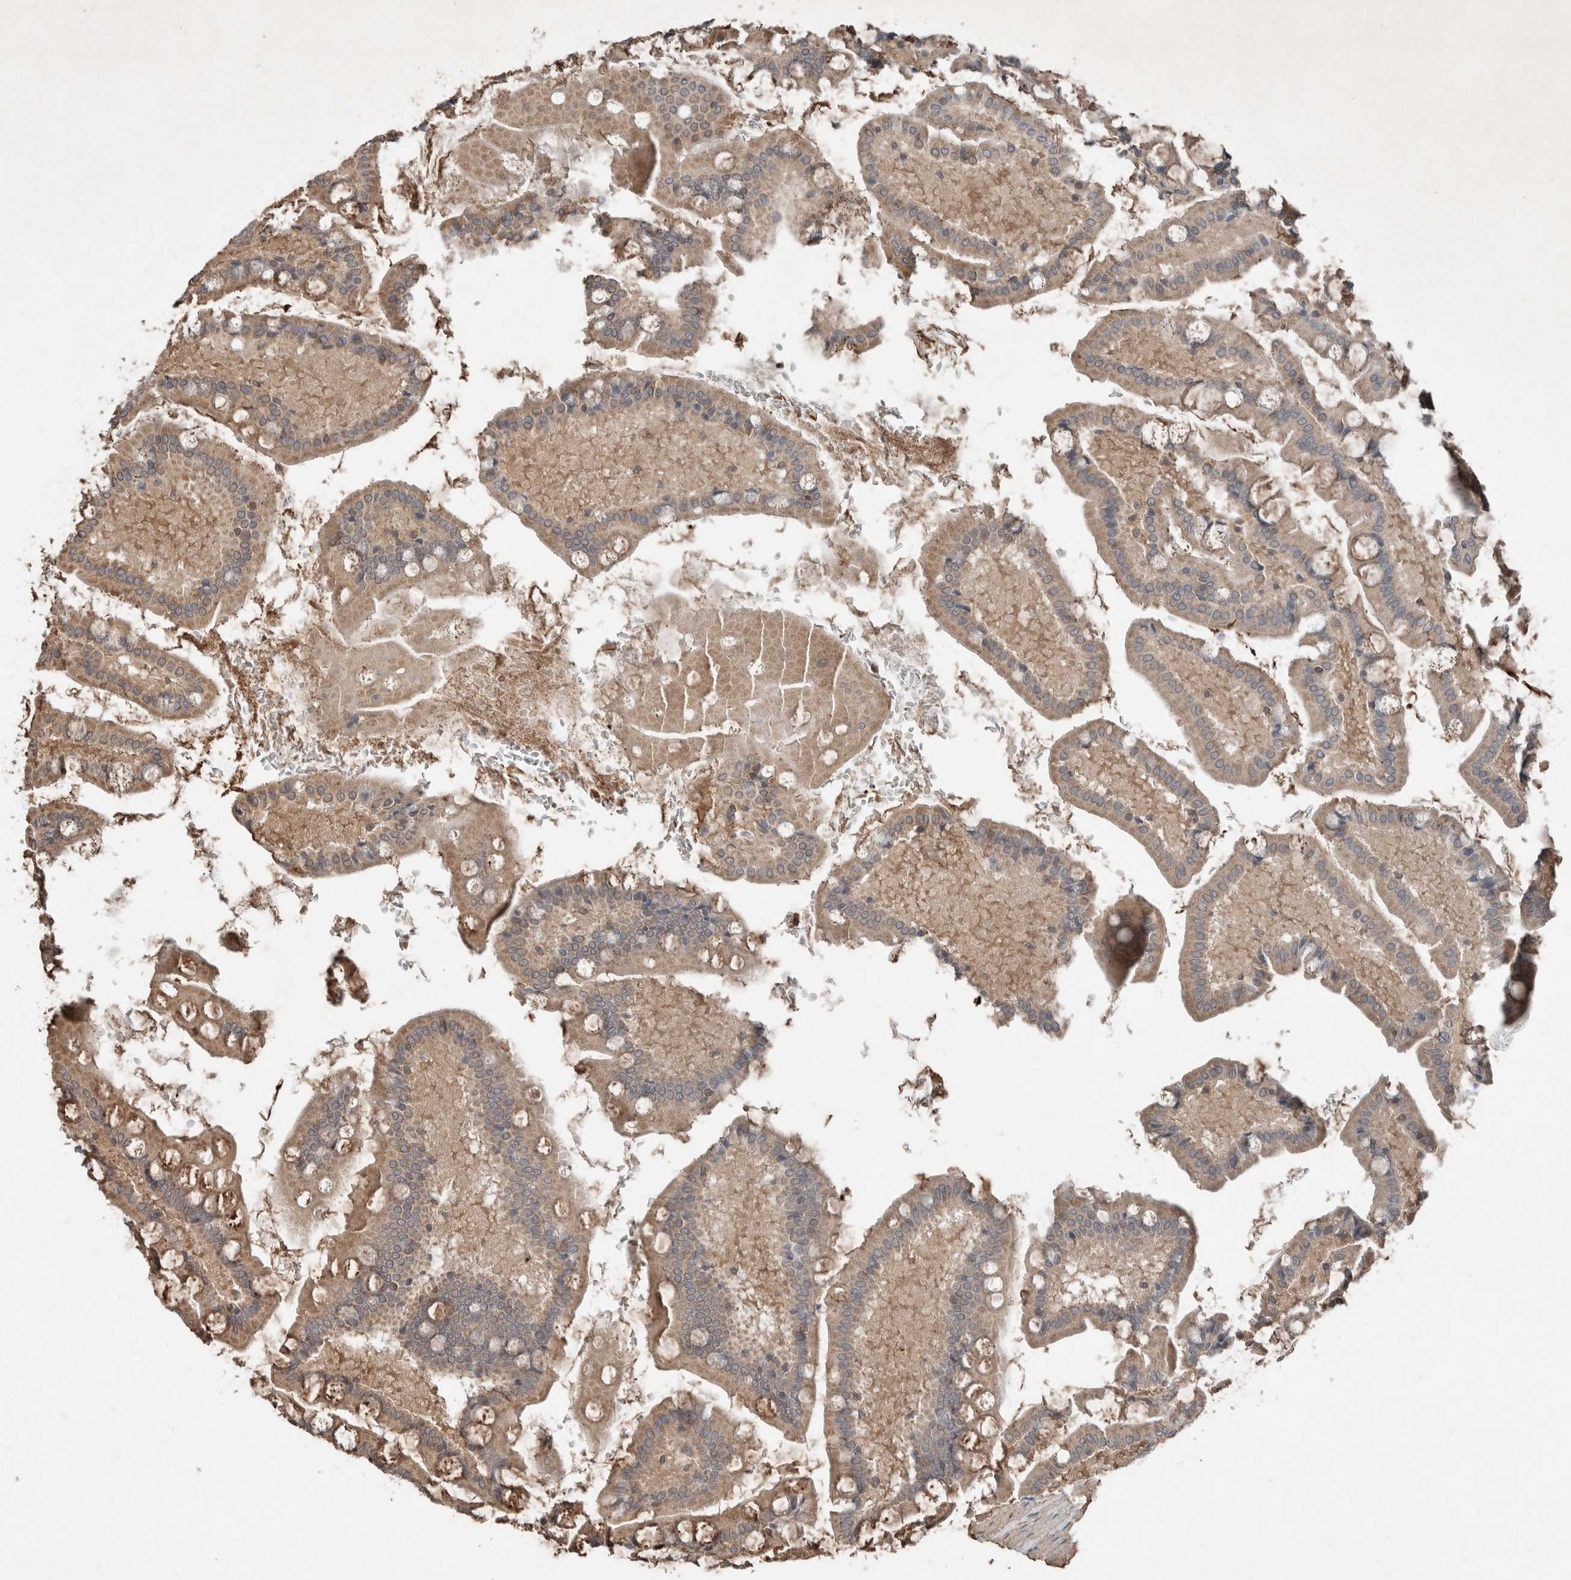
{"staining": {"intensity": "moderate", "quantity": ">75%", "location": "cytoplasmic/membranous"}, "tissue": "small intestine", "cell_type": "Glandular cells", "image_type": "normal", "snomed": [{"axis": "morphology", "description": "Normal tissue, NOS"}, {"axis": "topography", "description": "Small intestine"}], "caption": "A brown stain labels moderate cytoplasmic/membranous positivity of a protein in glandular cells of normal human small intestine. (DAB (3,3'-diaminobenzidine) IHC with brightfield microscopy, high magnification).", "gene": "KLK14", "patient": {"sex": "male", "age": 41}}